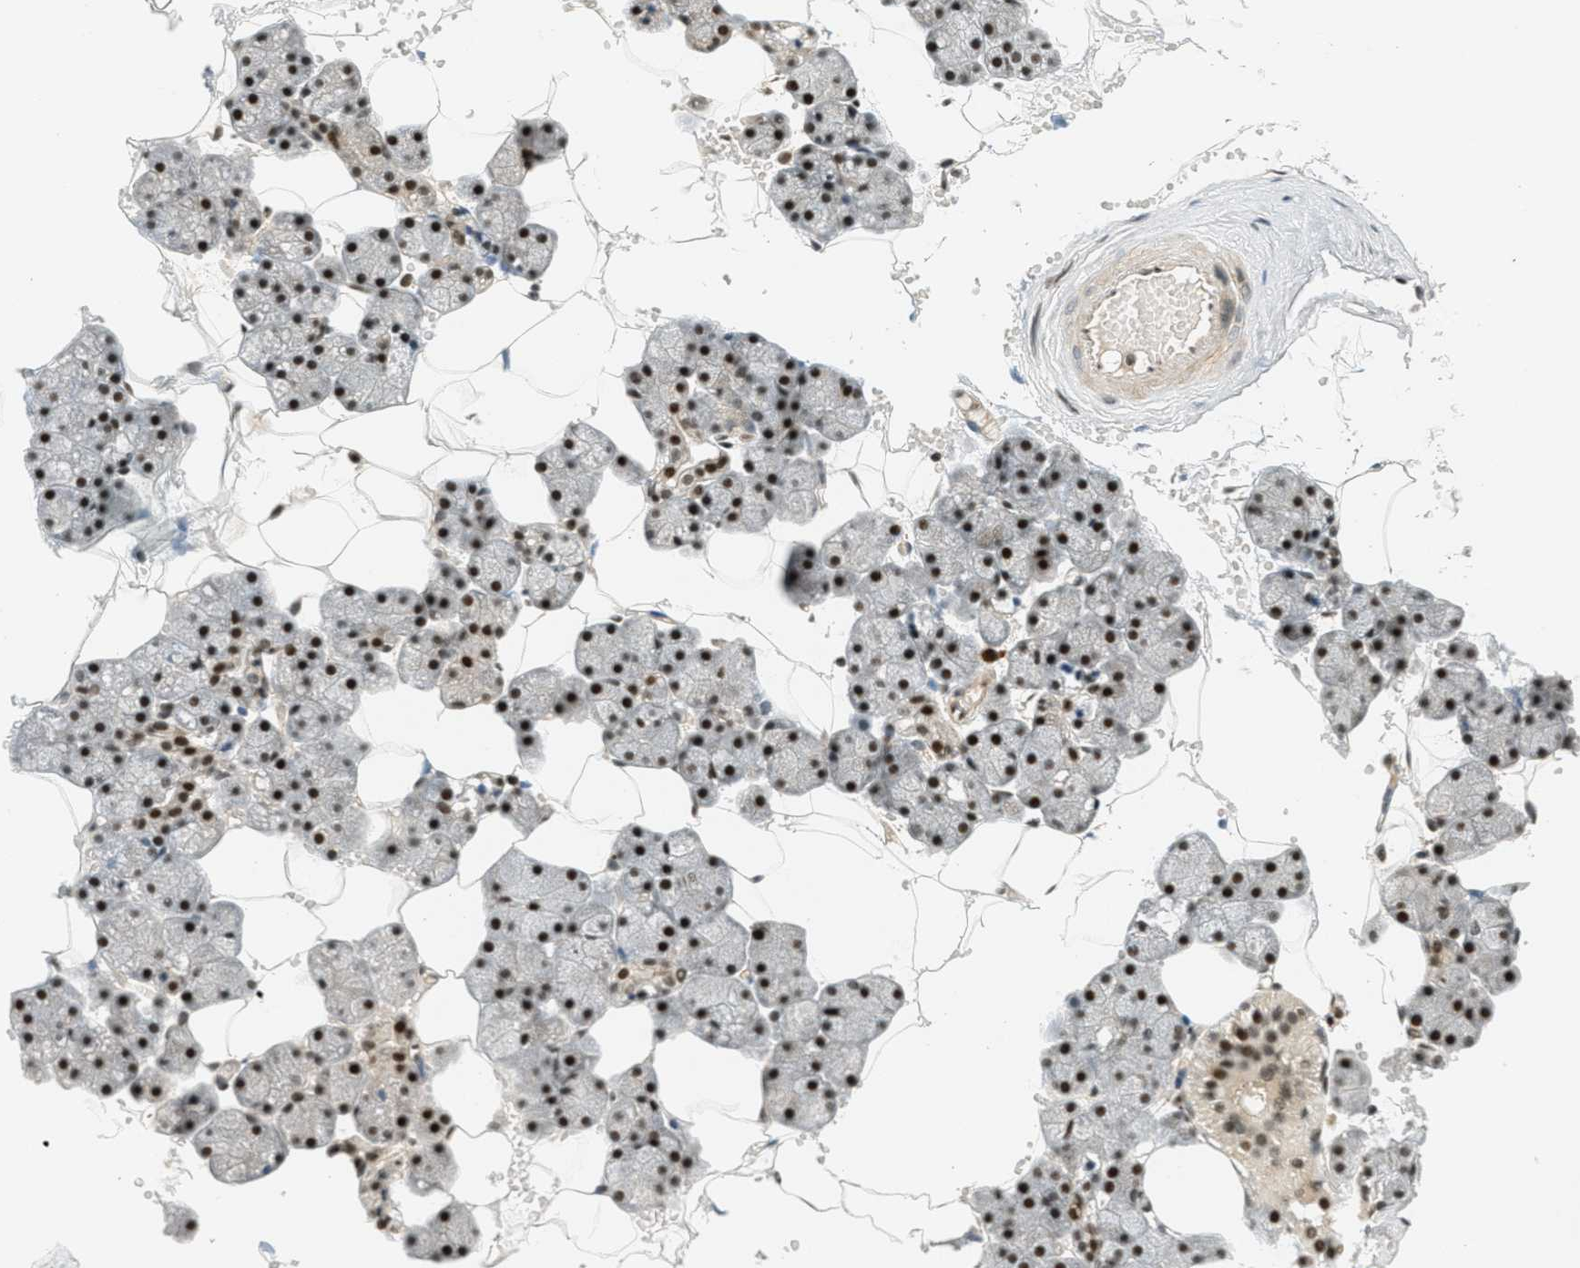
{"staining": {"intensity": "strong", "quantity": ">75%", "location": "nuclear"}, "tissue": "salivary gland", "cell_type": "Glandular cells", "image_type": "normal", "snomed": [{"axis": "morphology", "description": "Normal tissue, NOS"}, {"axis": "topography", "description": "Salivary gland"}], "caption": "Protein positivity by immunohistochemistry (IHC) exhibits strong nuclear expression in approximately >75% of glandular cells in unremarkable salivary gland.", "gene": "FOXM1", "patient": {"sex": "male", "age": 62}}